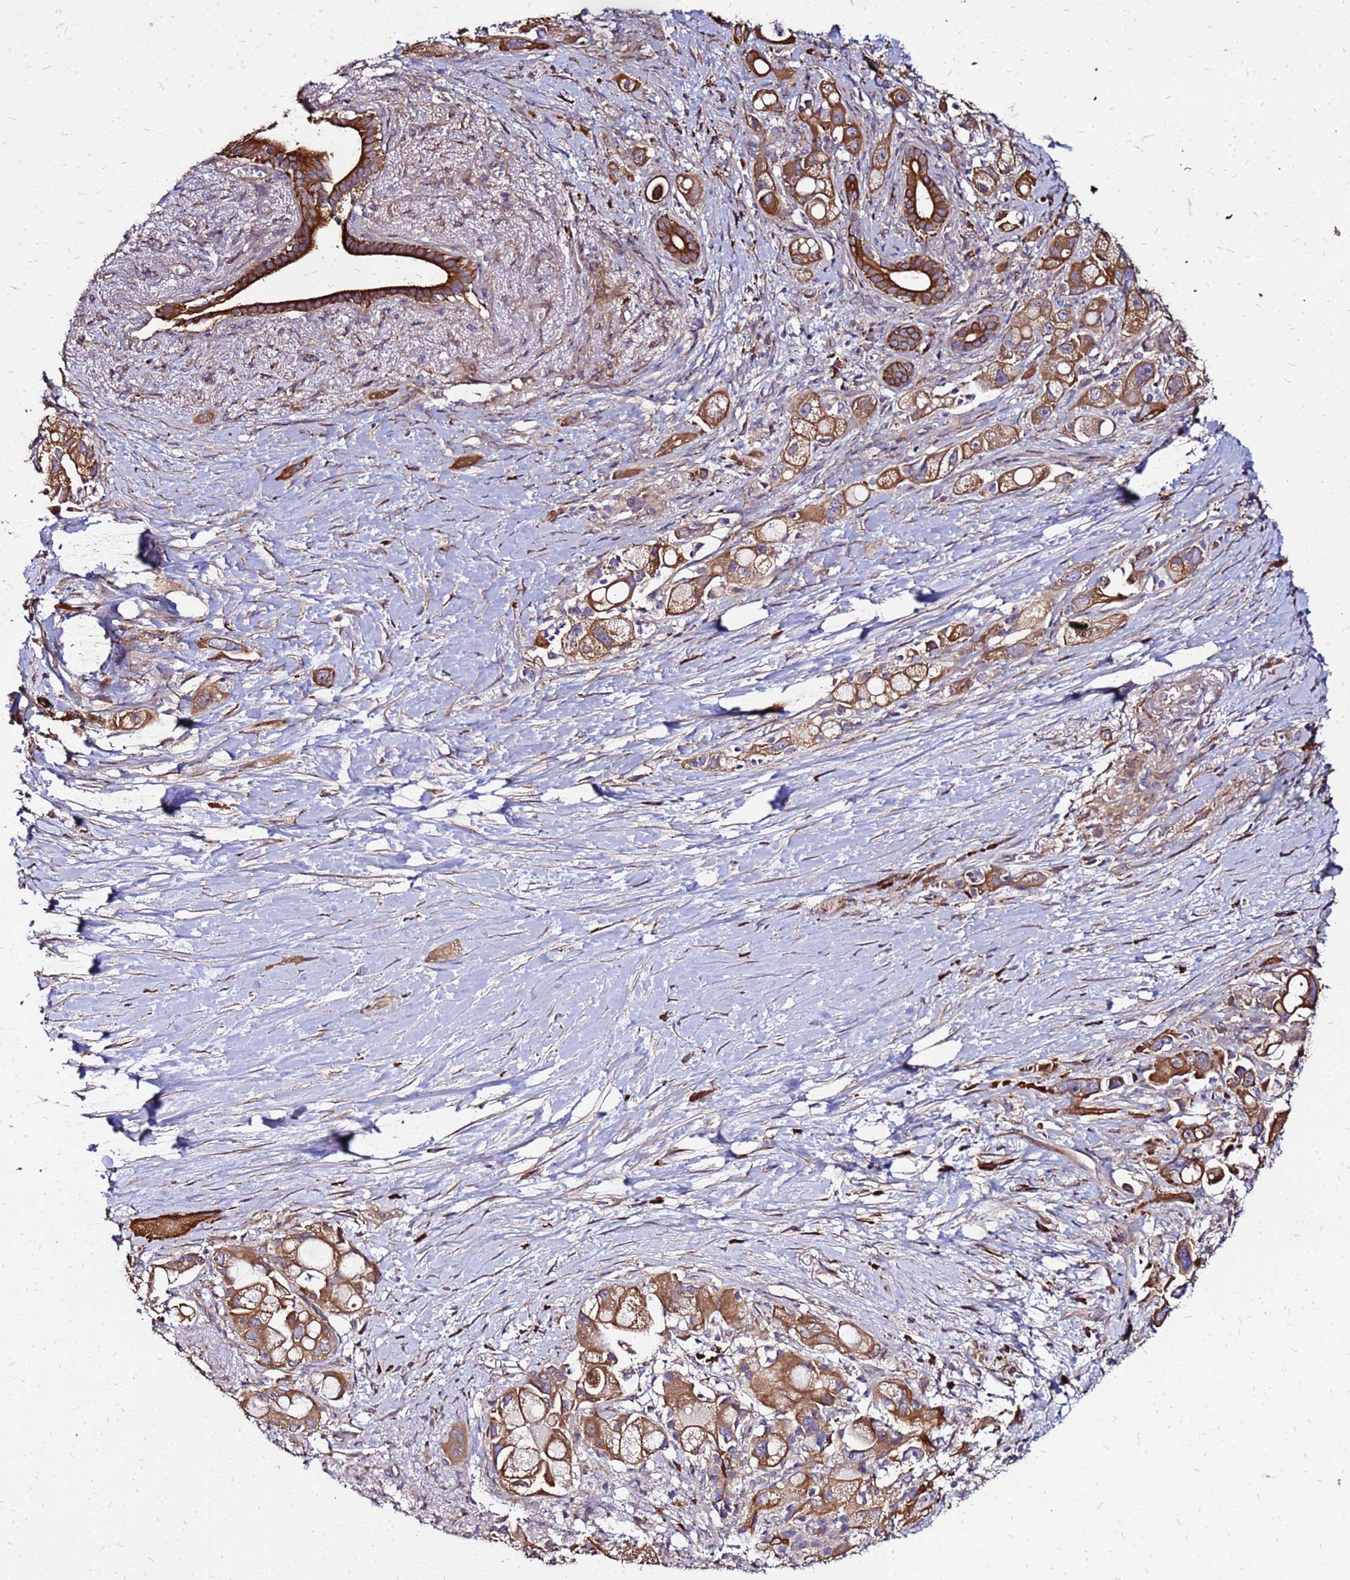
{"staining": {"intensity": "strong", "quantity": ">75%", "location": "cytoplasmic/membranous"}, "tissue": "pancreatic cancer", "cell_type": "Tumor cells", "image_type": "cancer", "snomed": [{"axis": "morphology", "description": "Adenocarcinoma, NOS"}, {"axis": "topography", "description": "Pancreas"}], "caption": "Pancreatic cancer (adenocarcinoma) stained with a protein marker displays strong staining in tumor cells.", "gene": "VMO1", "patient": {"sex": "male", "age": 68}}